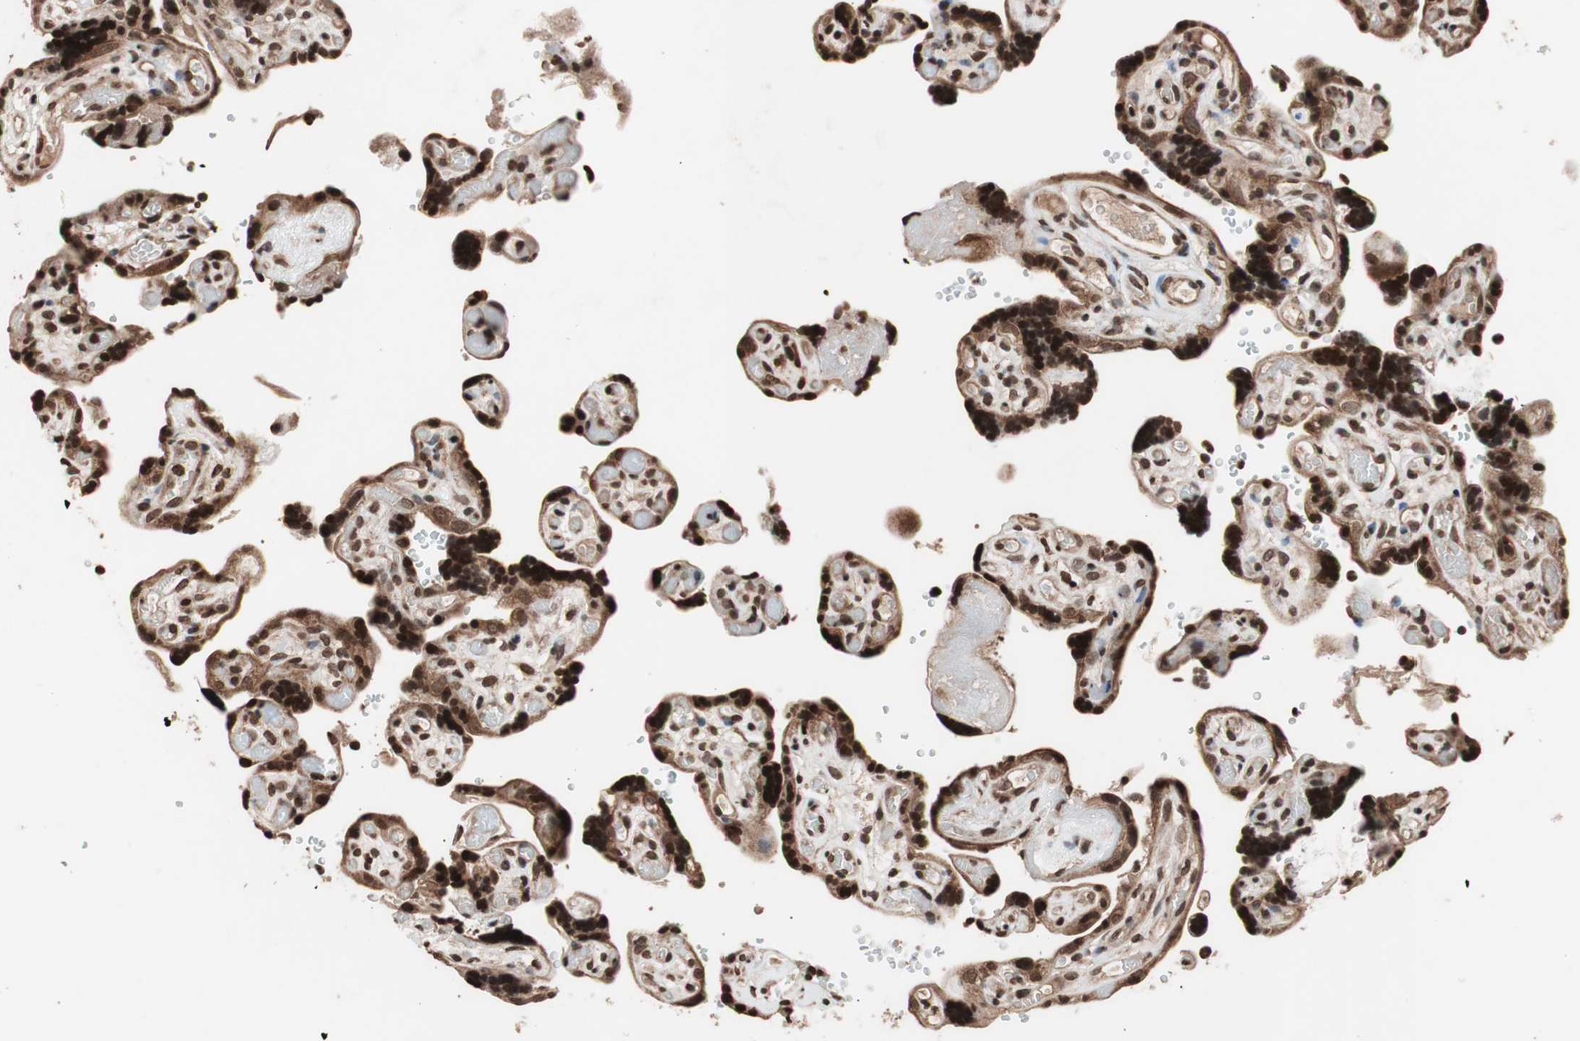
{"staining": {"intensity": "strong", "quantity": ">75%", "location": "cytoplasmic/membranous,nuclear"}, "tissue": "placenta", "cell_type": "Trophoblastic cells", "image_type": "normal", "snomed": [{"axis": "morphology", "description": "Normal tissue, NOS"}, {"axis": "topography", "description": "Placenta"}], "caption": "DAB immunohistochemical staining of unremarkable human placenta shows strong cytoplasmic/membranous,nuclear protein positivity in approximately >75% of trophoblastic cells. The protein is shown in brown color, while the nuclei are stained blue.", "gene": "ZFC3H1", "patient": {"sex": "female", "age": 30}}